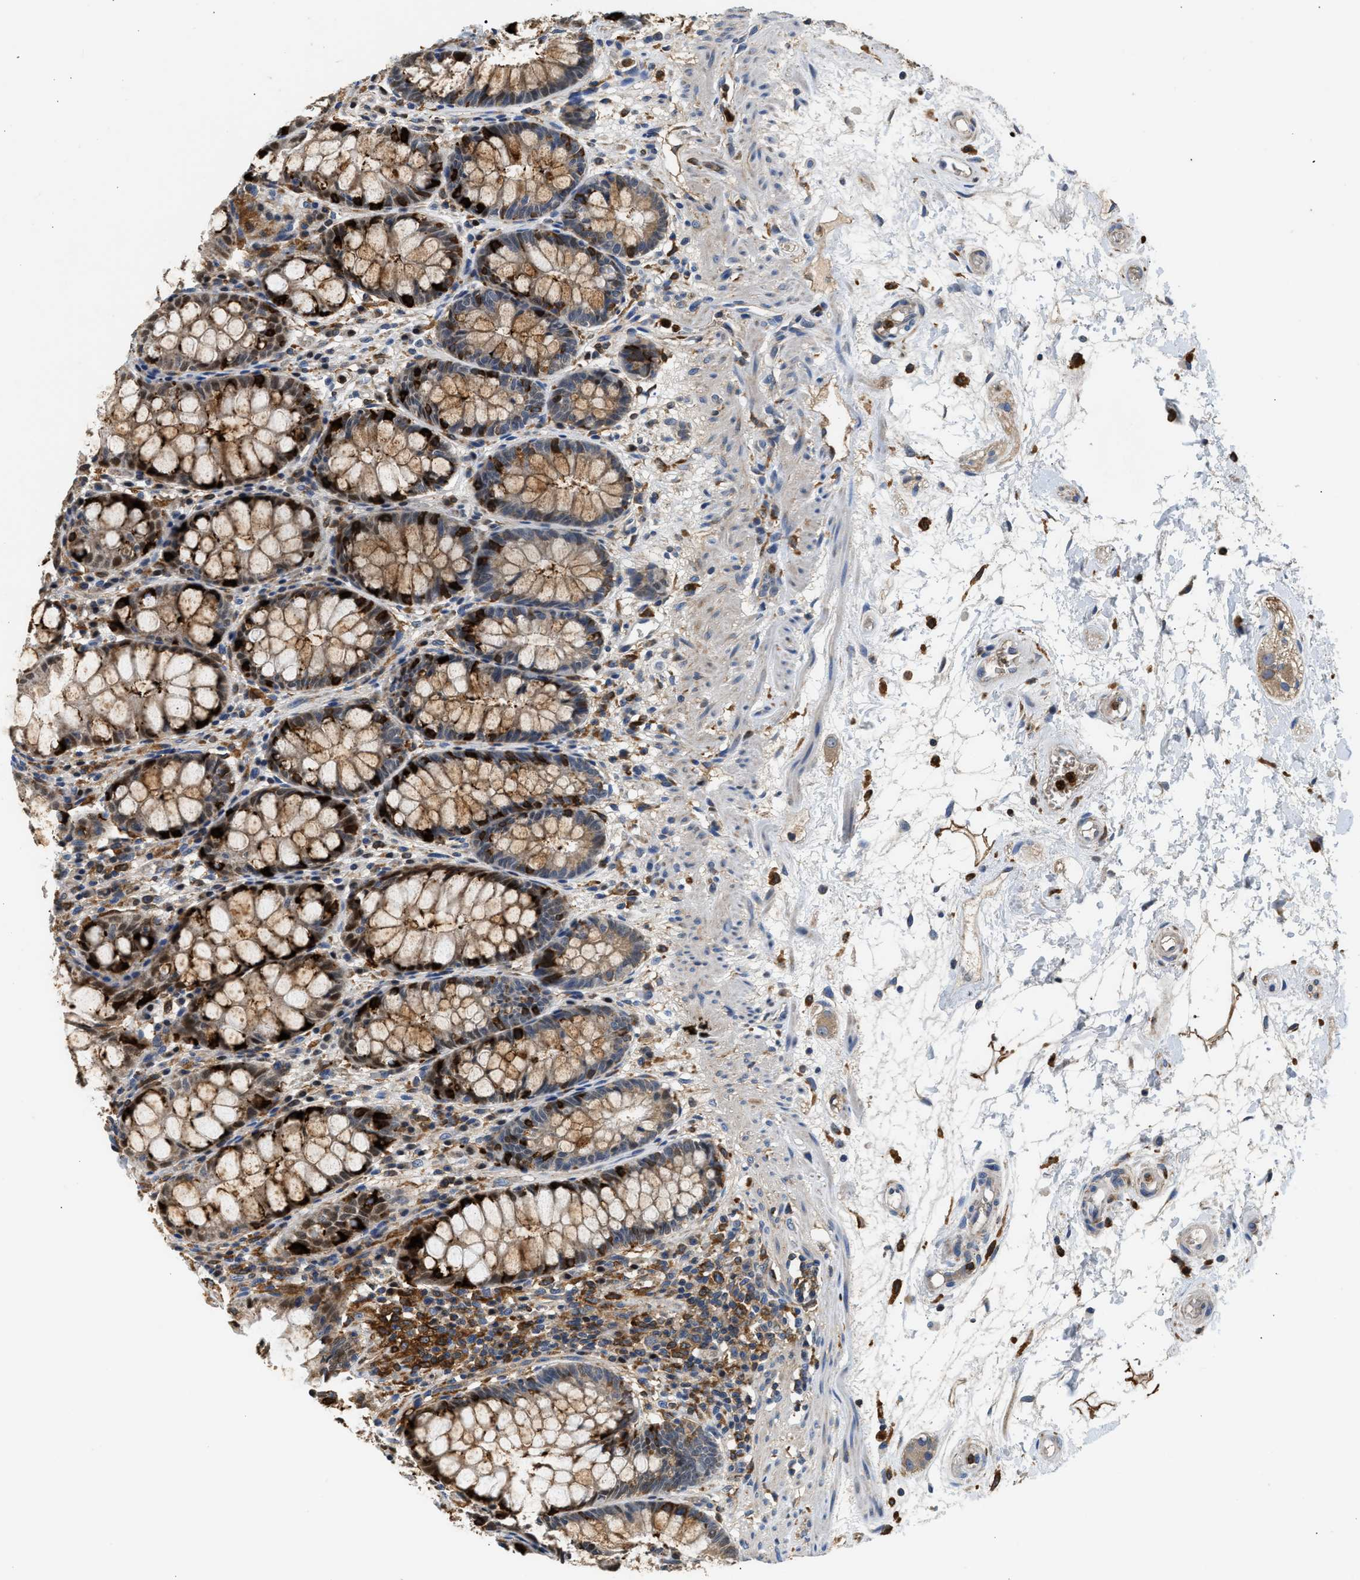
{"staining": {"intensity": "strong", "quantity": ">75%", "location": "cytoplasmic/membranous,nuclear"}, "tissue": "rectum", "cell_type": "Glandular cells", "image_type": "normal", "snomed": [{"axis": "morphology", "description": "Normal tissue, NOS"}, {"axis": "topography", "description": "Rectum"}], "caption": "A brown stain highlights strong cytoplasmic/membranous,nuclear staining of a protein in glandular cells of unremarkable rectum.", "gene": "RAB31", "patient": {"sex": "male", "age": 64}}